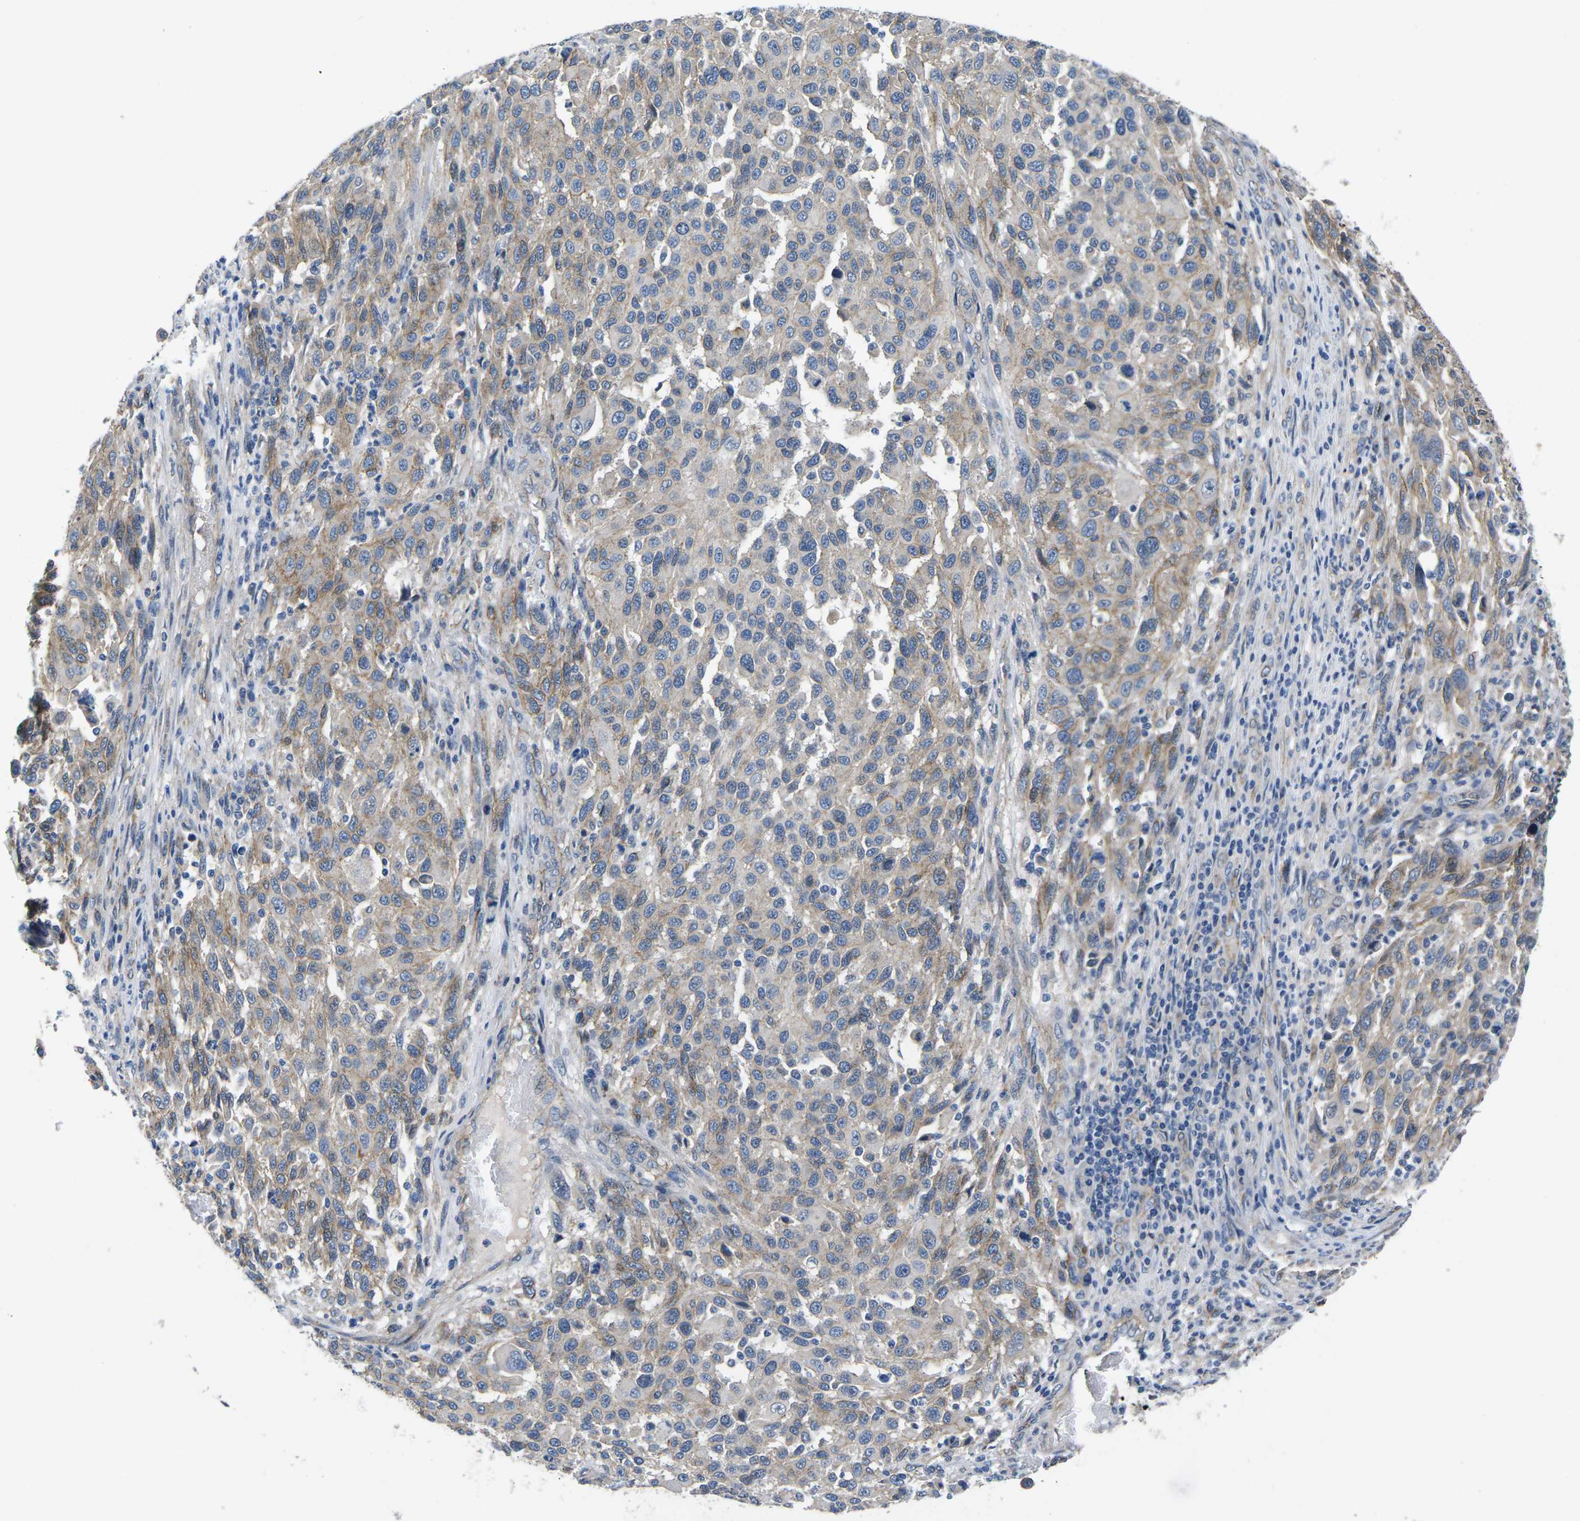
{"staining": {"intensity": "moderate", "quantity": "25%-75%", "location": "cytoplasmic/membranous"}, "tissue": "melanoma", "cell_type": "Tumor cells", "image_type": "cancer", "snomed": [{"axis": "morphology", "description": "Malignant melanoma, Metastatic site"}, {"axis": "topography", "description": "Lymph node"}], "caption": "Human malignant melanoma (metastatic site) stained with a protein marker displays moderate staining in tumor cells.", "gene": "CTNND1", "patient": {"sex": "male", "age": 61}}